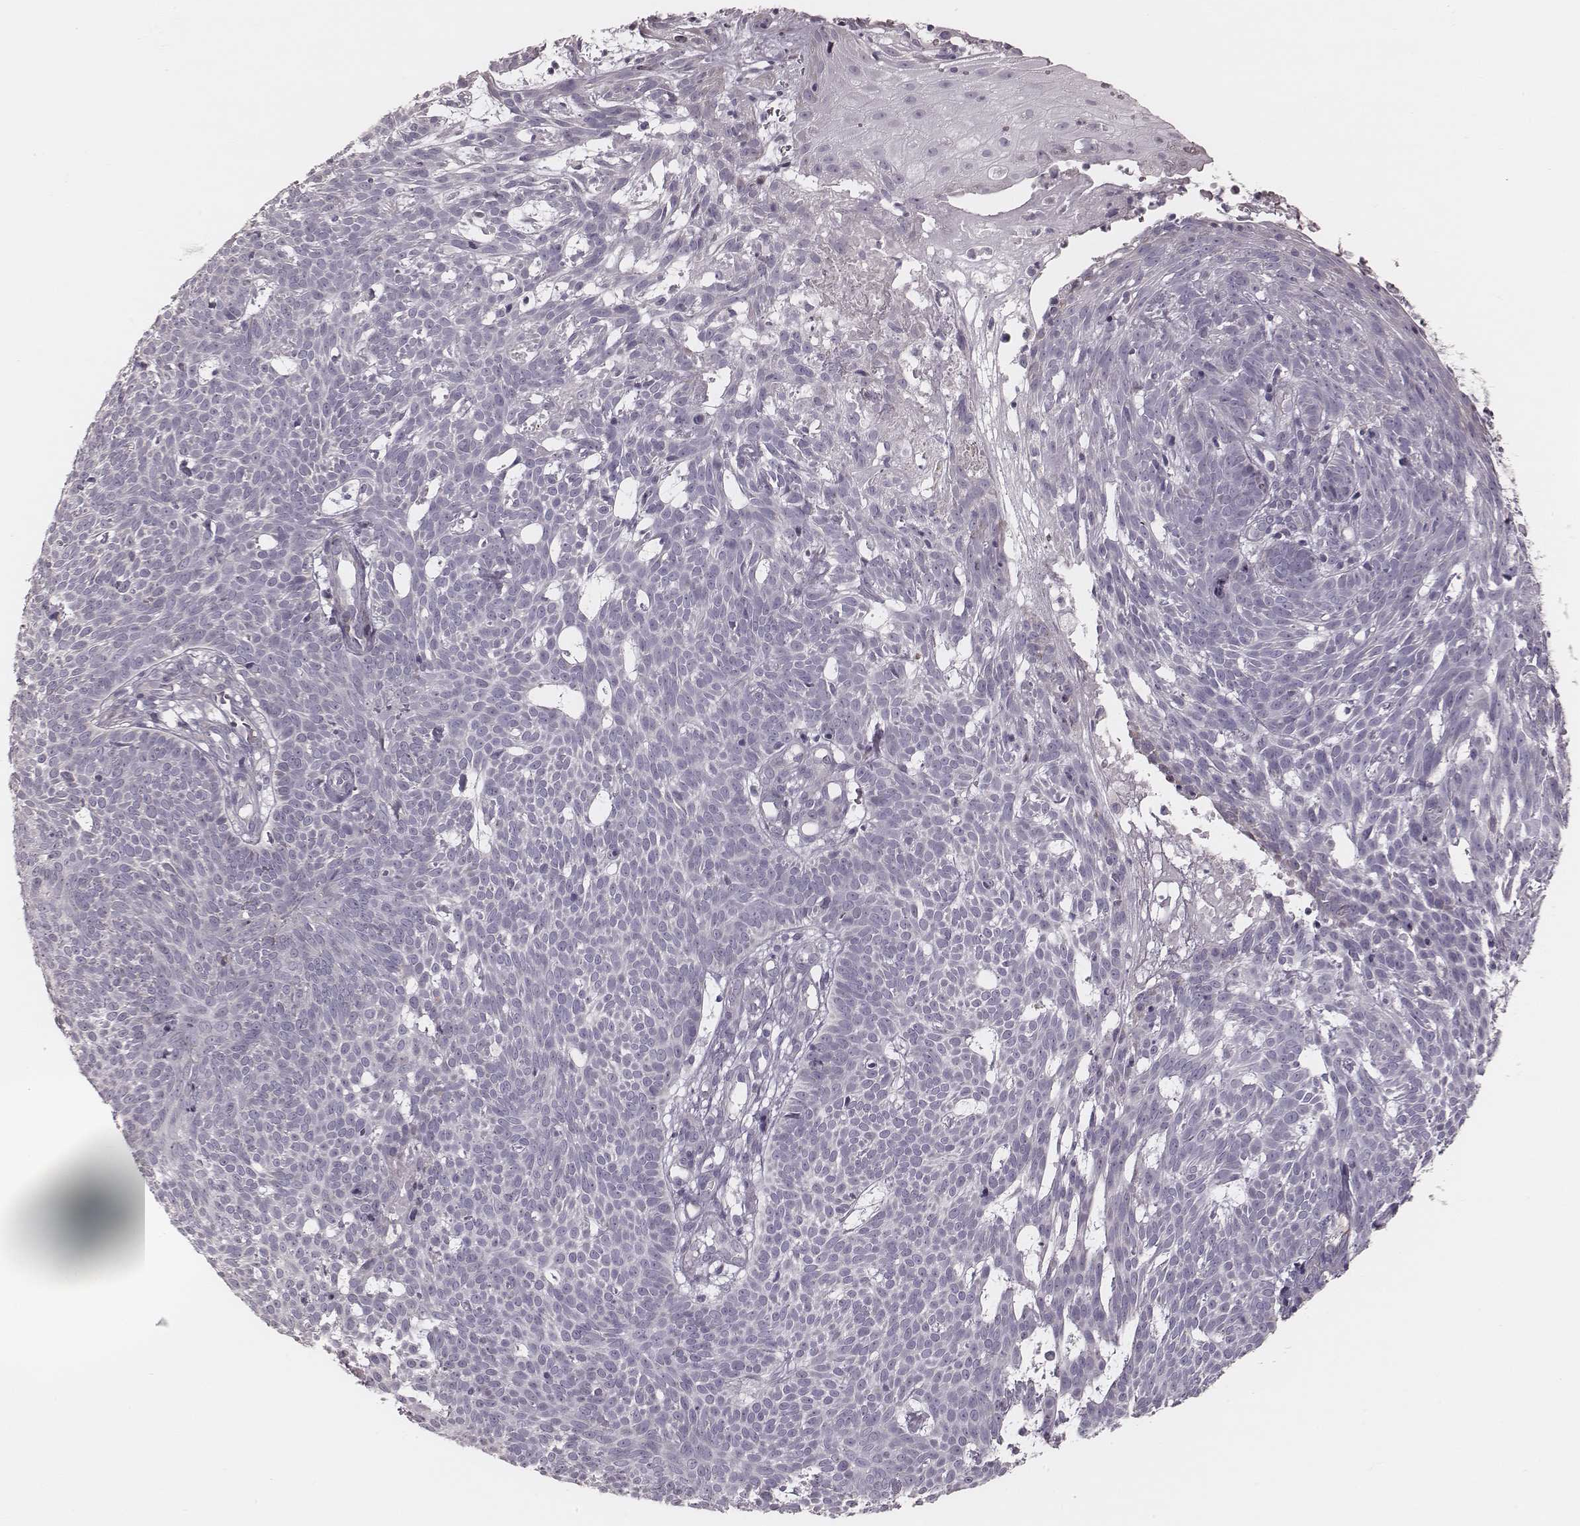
{"staining": {"intensity": "negative", "quantity": "none", "location": "none"}, "tissue": "skin cancer", "cell_type": "Tumor cells", "image_type": "cancer", "snomed": [{"axis": "morphology", "description": "Basal cell carcinoma"}, {"axis": "topography", "description": "Skin"}], "caption": "Skin cancer (basal cell carcinoma) was stained to show a protein in brown. There is no significant positivity in tumor cells.", "gene": "KIF5C", "patient": {"sex": "male", "age": 59}}